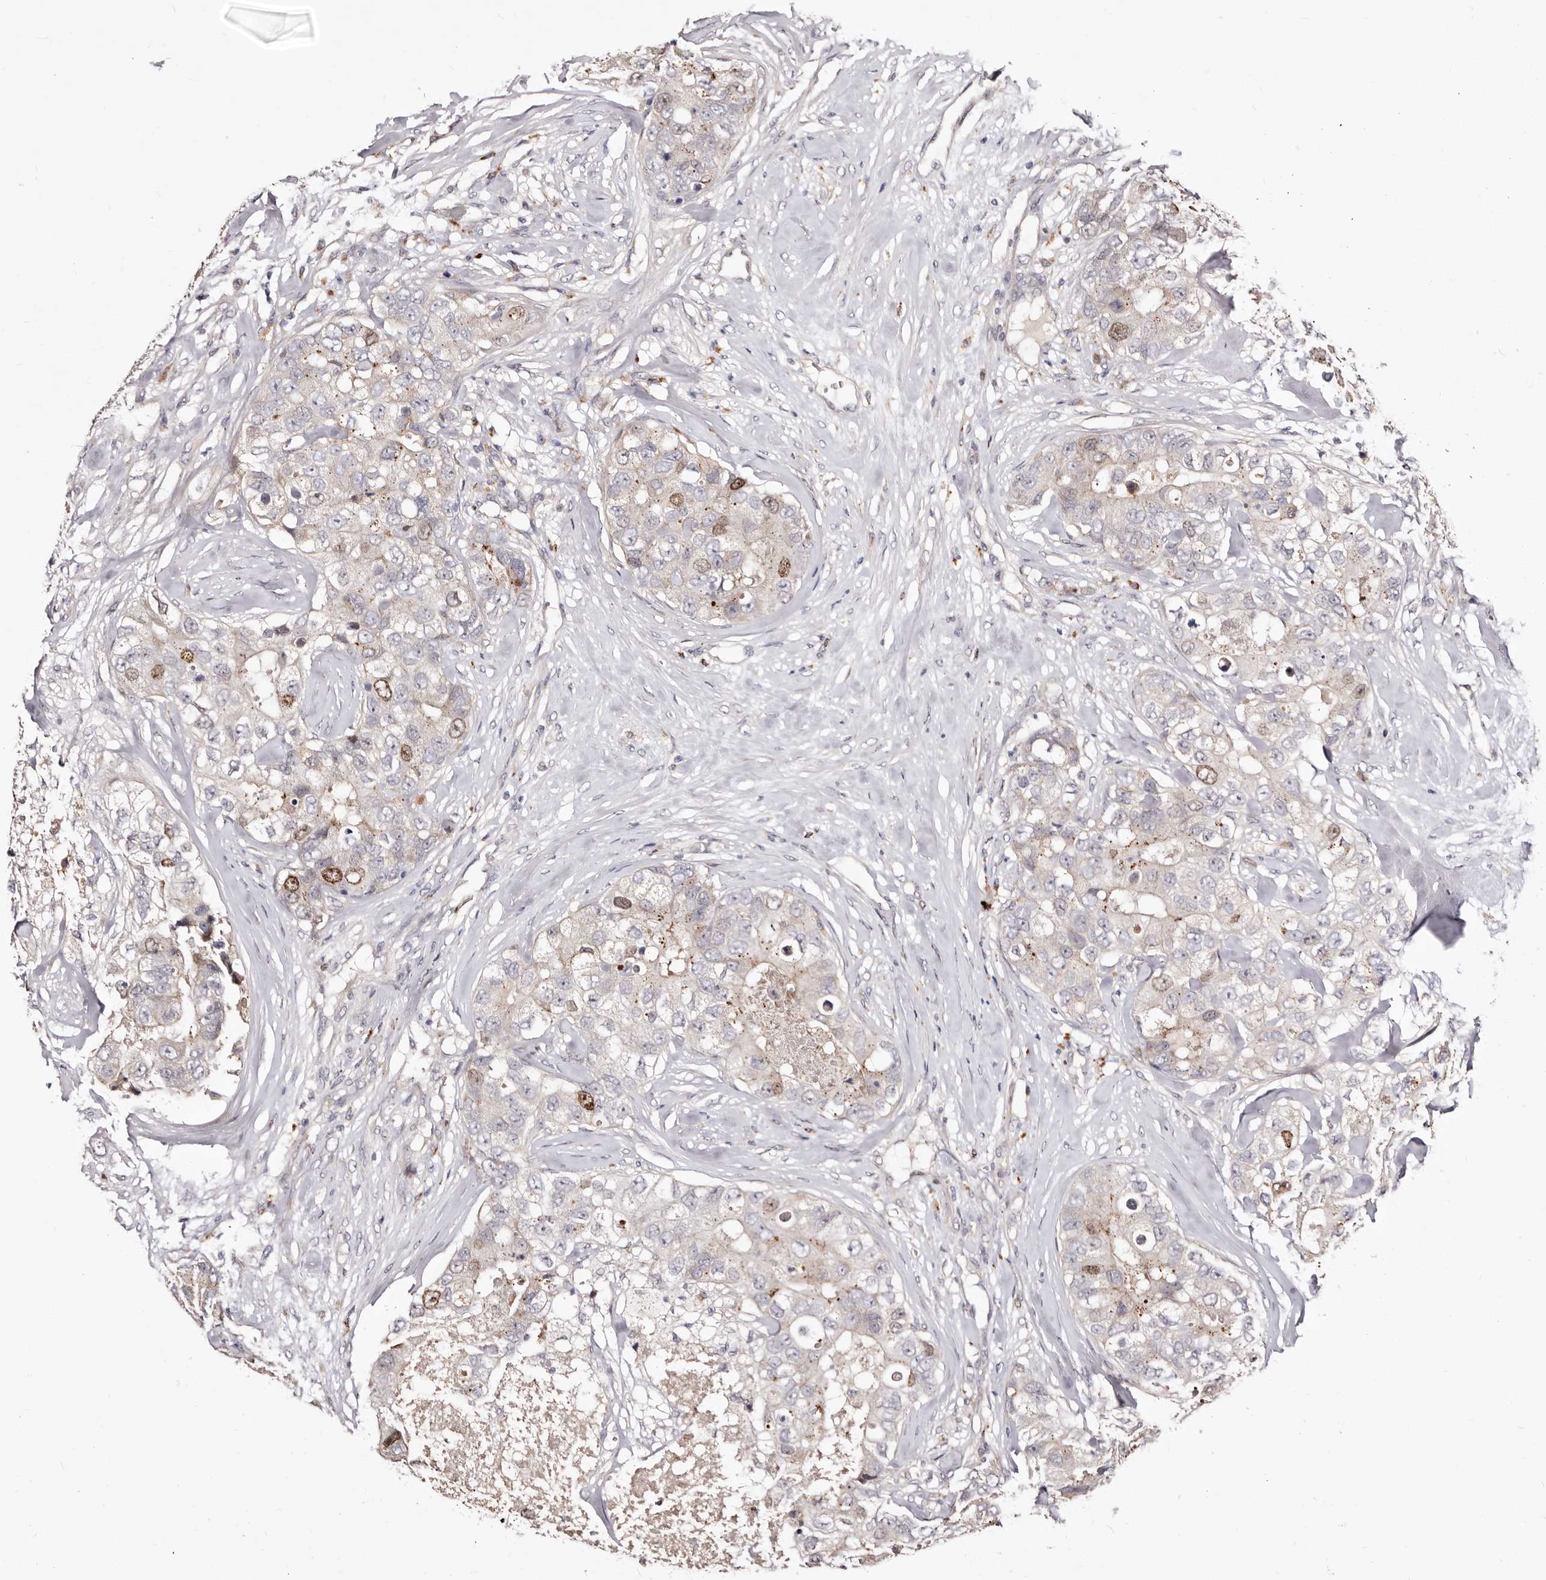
{"staining": {"intensity": "moderate", "quantity": "<25%", "location": "nuclear"}, "tissue": "breast cancer", "cell_type": "Tumor cells", "image_type": "cancer", "snomed": [{"axis": "morphology", "description": "Duct carcinoma"}, {"axis": "topography", "description": "Breast"}], "caption": "Immunohistochemistry (IHC) (DAB) staining of breast cancer demonstrates moderate nuclear protein positivity in about <25% of tumor cells.", "gene": "CDCA8", "patient": {"sex": "female", "age": 62}}